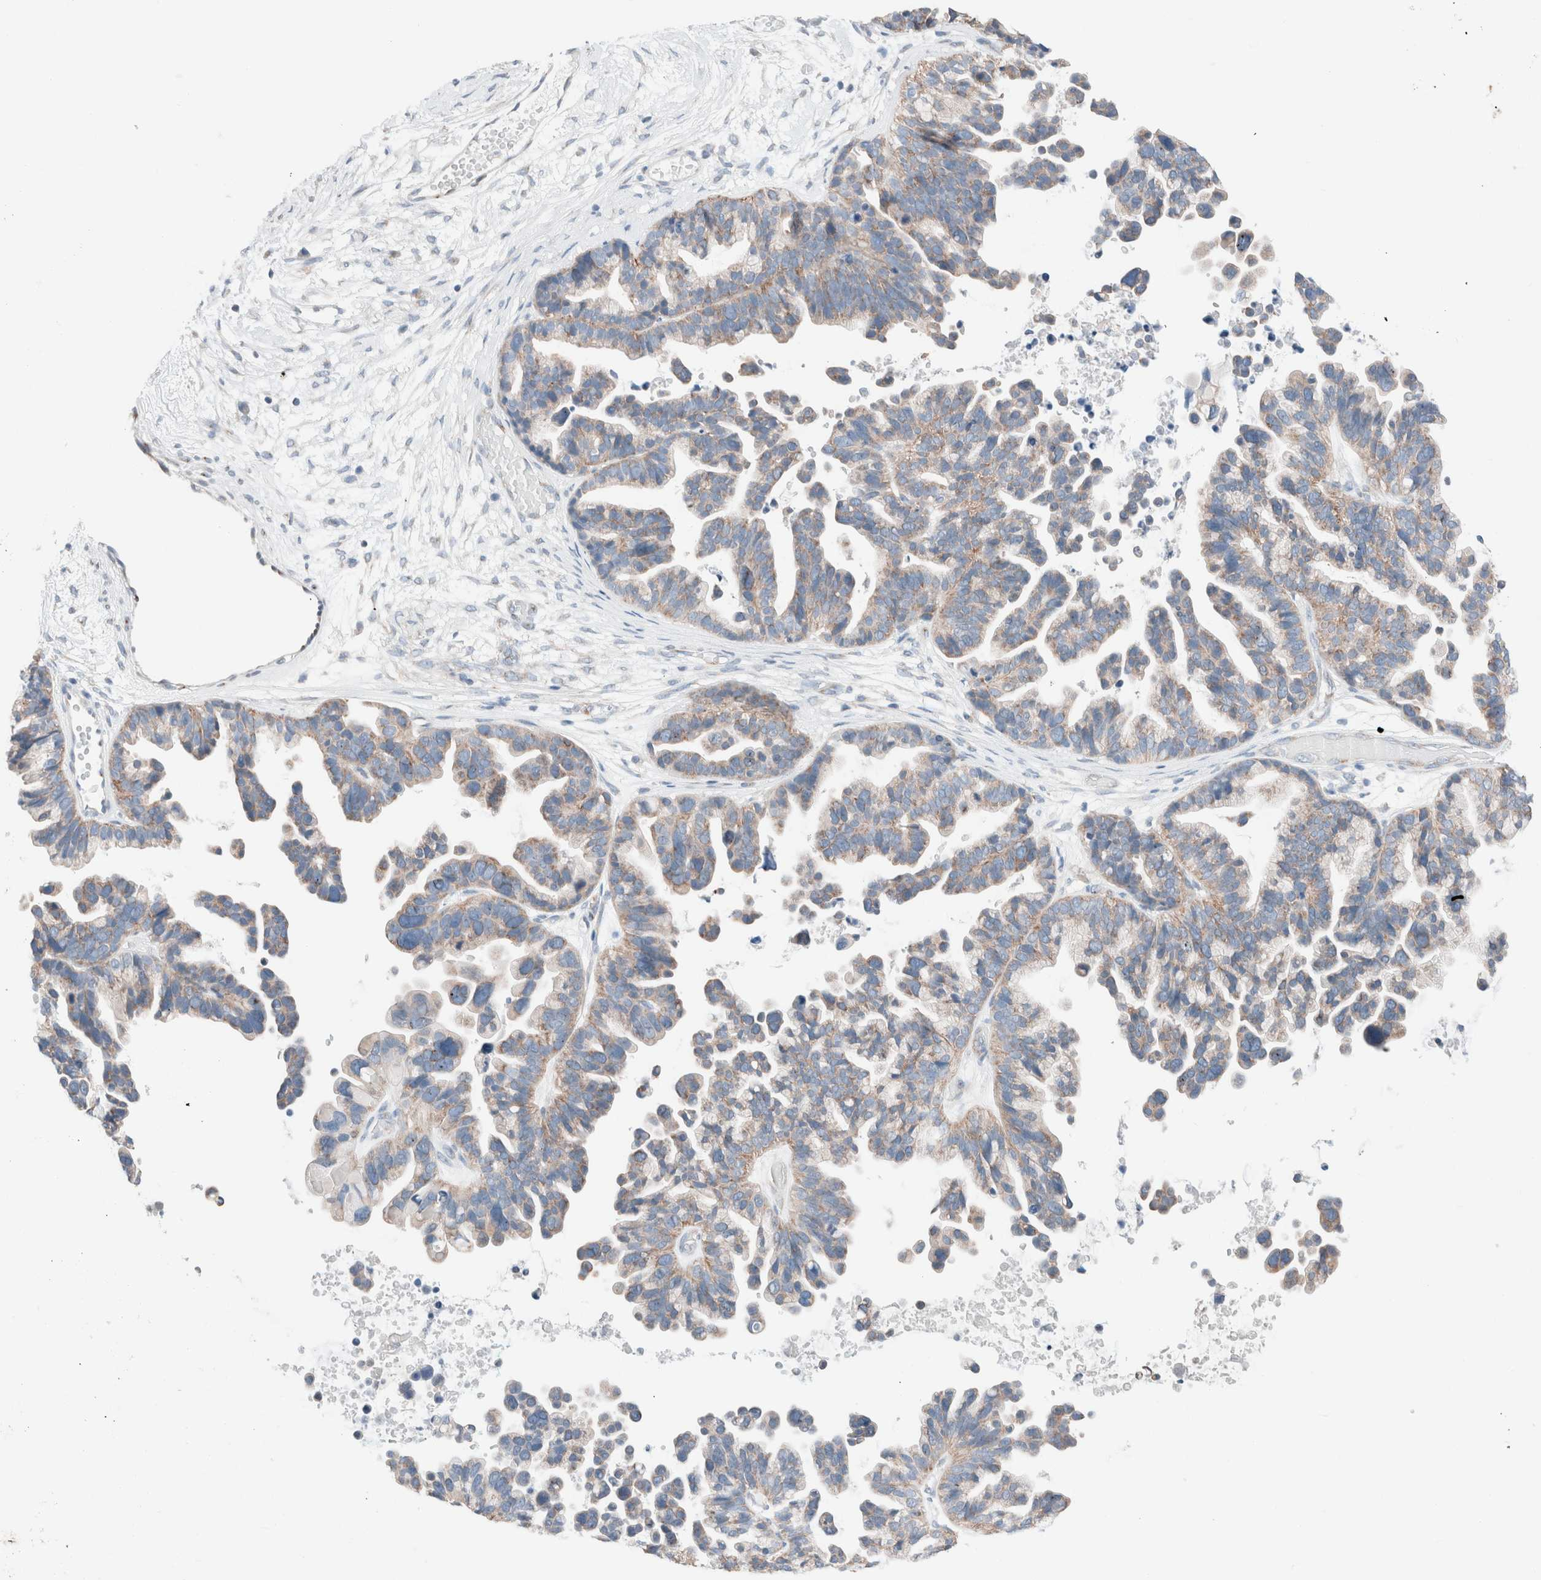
{"staining": {"intensity": "moderate", "quantity": ">75%", "location": "cytoplasmic/membranous"}, "tissue": "ovarian cancer", "cell_type": "Tumor cells", "image_type": "cancer", "snomed": [{"axis": "morphology", "description": "Cystadenocarcinoma, serous, NOS"}, {"axis": "topography", "description": "Ovary"}], "caption": "Immunohistochemistry (DAB (3,3'-diaminobenzidine)) staining of human serous cystadenocarcinoma (ovarian) reveals moderate cytoplasmic/membranous protein positivity in about >75% of tumor cells. (DAB IHC, brown staining for protein, blue staining for nuclei).", "gene": "CASC3", "patient": {"sex": "female", "age": 56}}